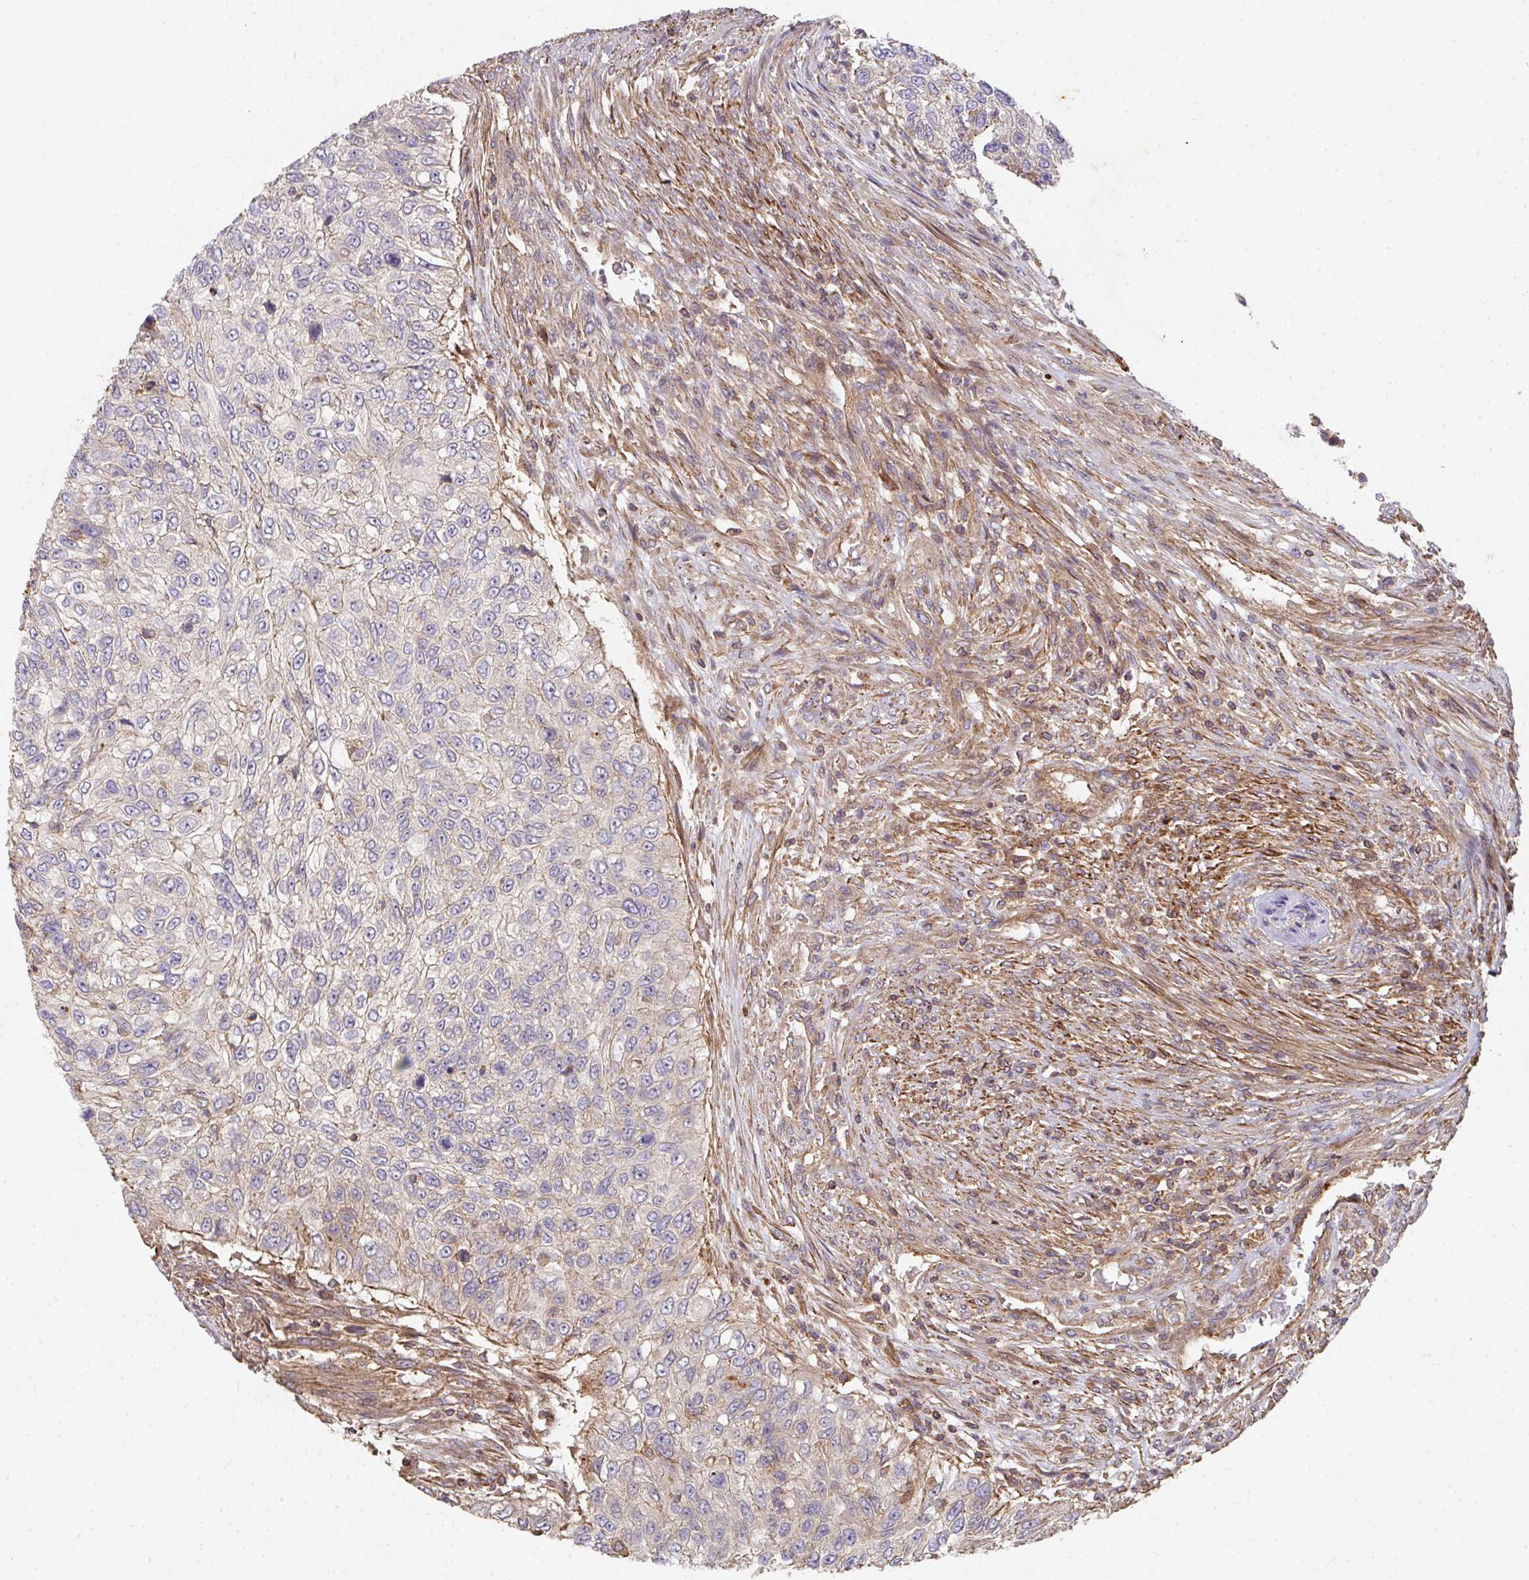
{"staining": {"intensity": "negative", "quantity": "none", "location": "none"}, "tissue": "urothelial cancer", "cell_type": "Tumor cells", "image_type": "cancer", "snomed": [{"axis": "morphology", "description": "Urothelial carcinoma, High grade"}, {"axis": "topography", "description": "Urinary bladder"}], "caption": "This micrograph is of urothelial cancer stained with immunohistochemistry (IHC) to label a protein in brown with the nuclei are counter-stained blue. There is no positivity in tumor cells.", "gene": "TNMD", "patient": {"sex": "female", "age": 60}}